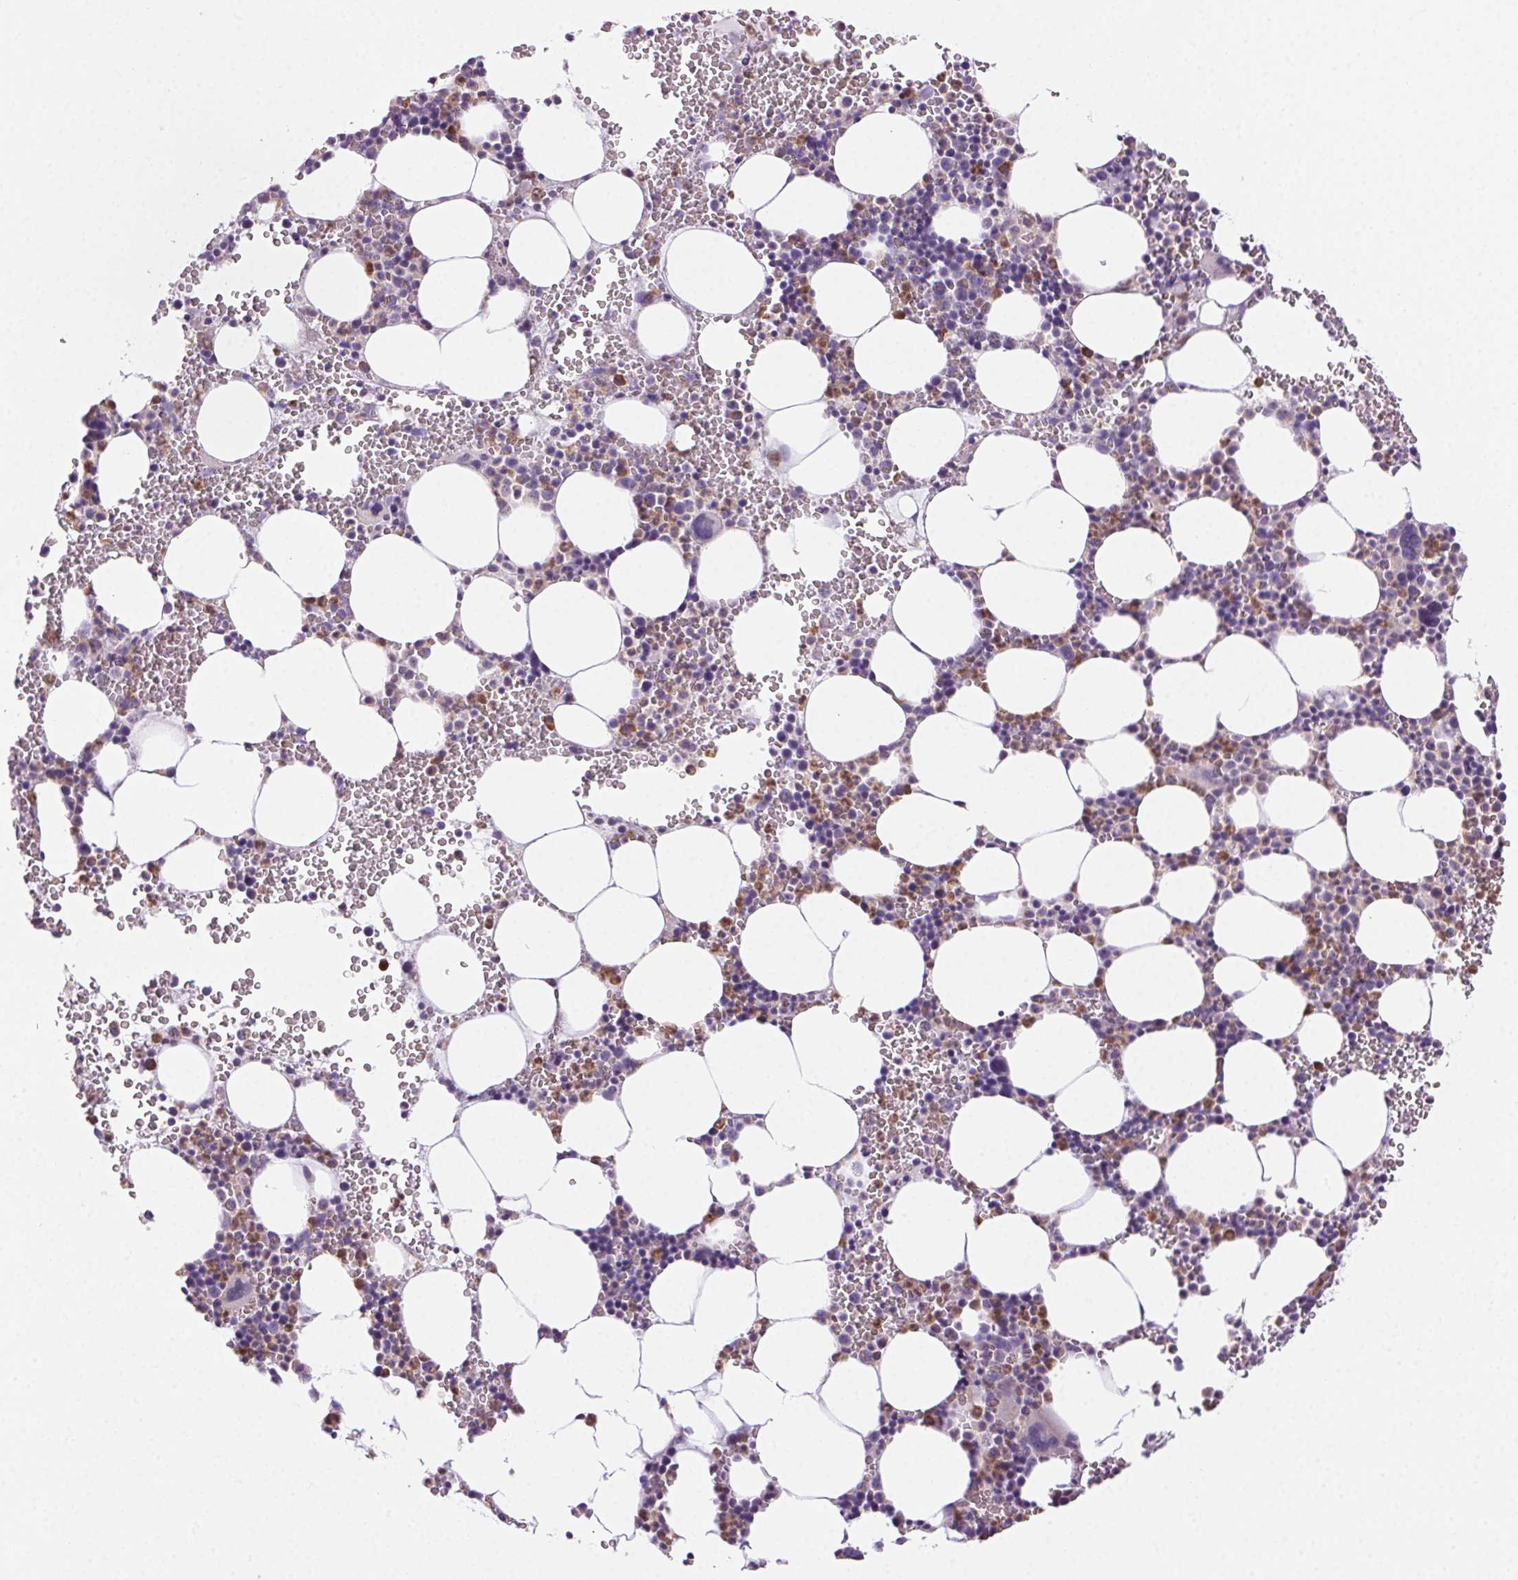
{"staining": {"intensity": "moderate", "quantity": "<25%", "location": "nuclear"}, "tissue": "bone marrow", "cell_type": "Hematopoietic cells", "image_type": "normal", "snomed": [{"axis": "morphology", "description": "Normal tissue, NOS"}, {"axis": "topography", "description": "Bone marrow"}], "caption": "Brown immunohistochemical staining in normal human bone marrow shows moderate nuclear expression in about <25% of hematopoietic cells. (Stains: DAB in brown, nuclei in blue, Microscopy: brightfield microscopy at high magnification).", "gene": "TMEM45A", "patient": {"sex": "male", "age": 82}}